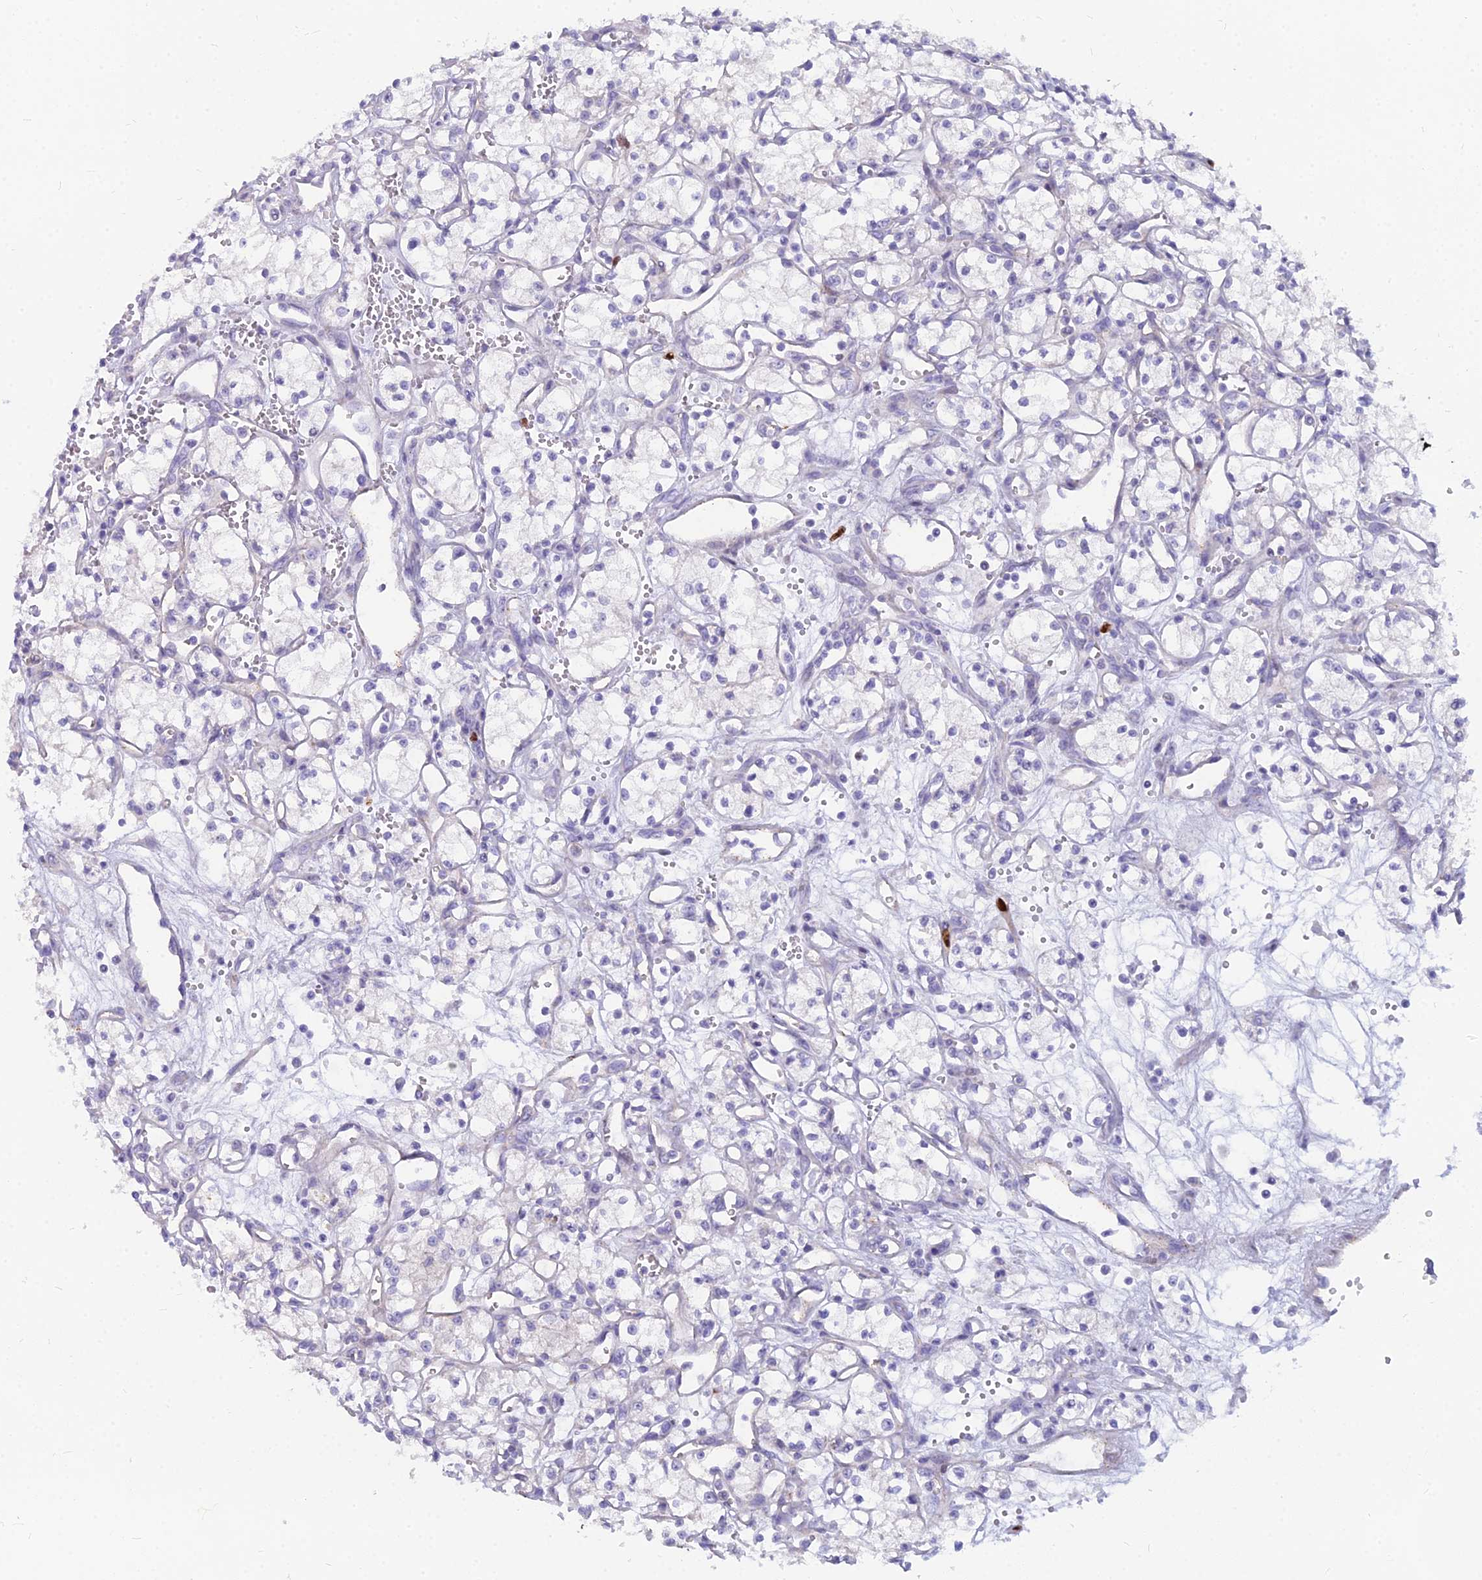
{"staining": {"intensity": "negative", "quantity": "none", "location": "none"}, "tissue": "renal cancer", "cell_type": "Tumor cells", "image_type": "cancer", "snomed": [{"axis": "morphology", "description": "Adenocarcinoma, NOS"}, {"axis": "topography", "description": "Kidney"}], "caption": "The micrograph reveals no significant expression in tumor cells of renal adenocarcinoma.", "gene": "NUSAP1", "patient": {"sex": "male", "age": 59}}